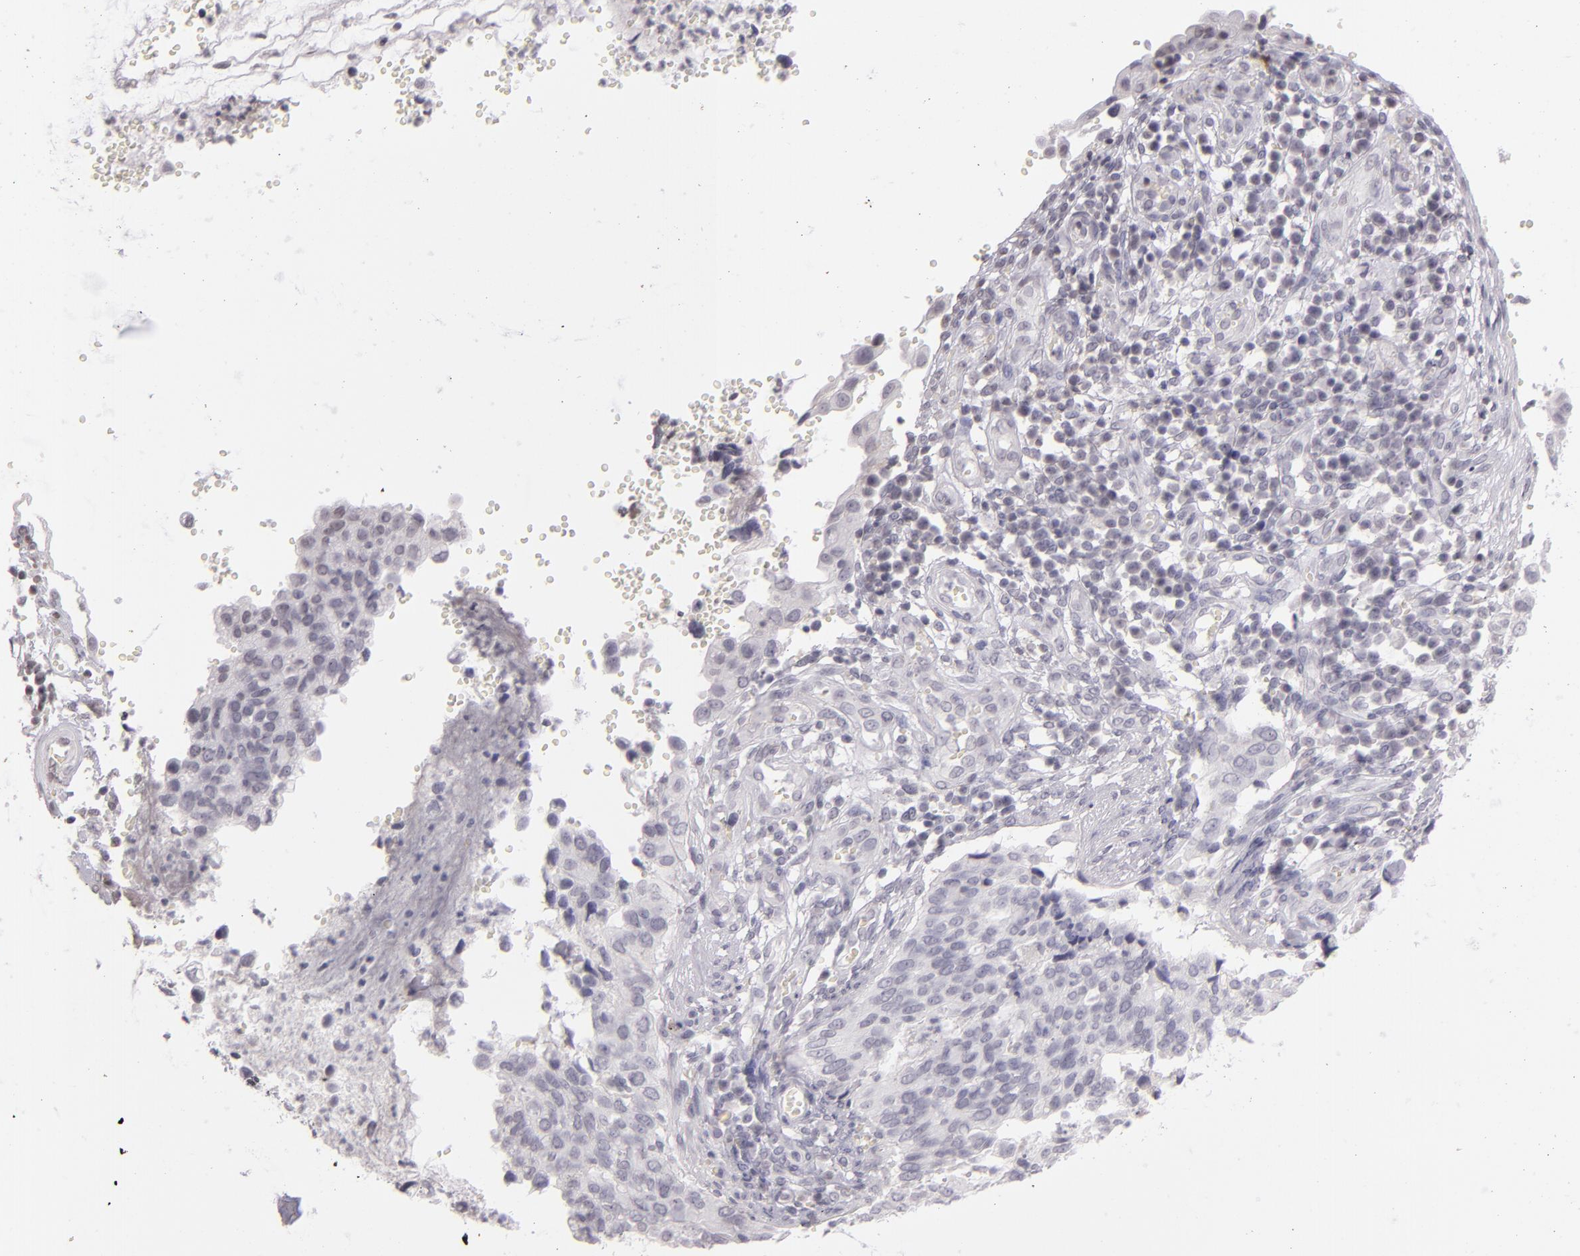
{"staining": {"intensity": "negative", "quantity": "none", "location": "none"}, "tissue": "cervical cancer", "cell_type": "Tumor cells", "image_type": "cancer", "snomed": [{"axis": "morphology", "description": "Normal tissue, NOS"}, {"axis": "morphology", "description": "Squamous cell carcinoma, NOS"}, {"axis": "topography", "description": "Cervix"}], "caption": "DAB immunohistochemical staining of human cervical cancer (squamous cell carcinoma) demonstrates no significant staining in tumor cells. (Immunohistochemistry (ihc), brightfield microscopy, high magnification).", "gene": "CD40", "patient": {"sex": "female", "age": 45}}